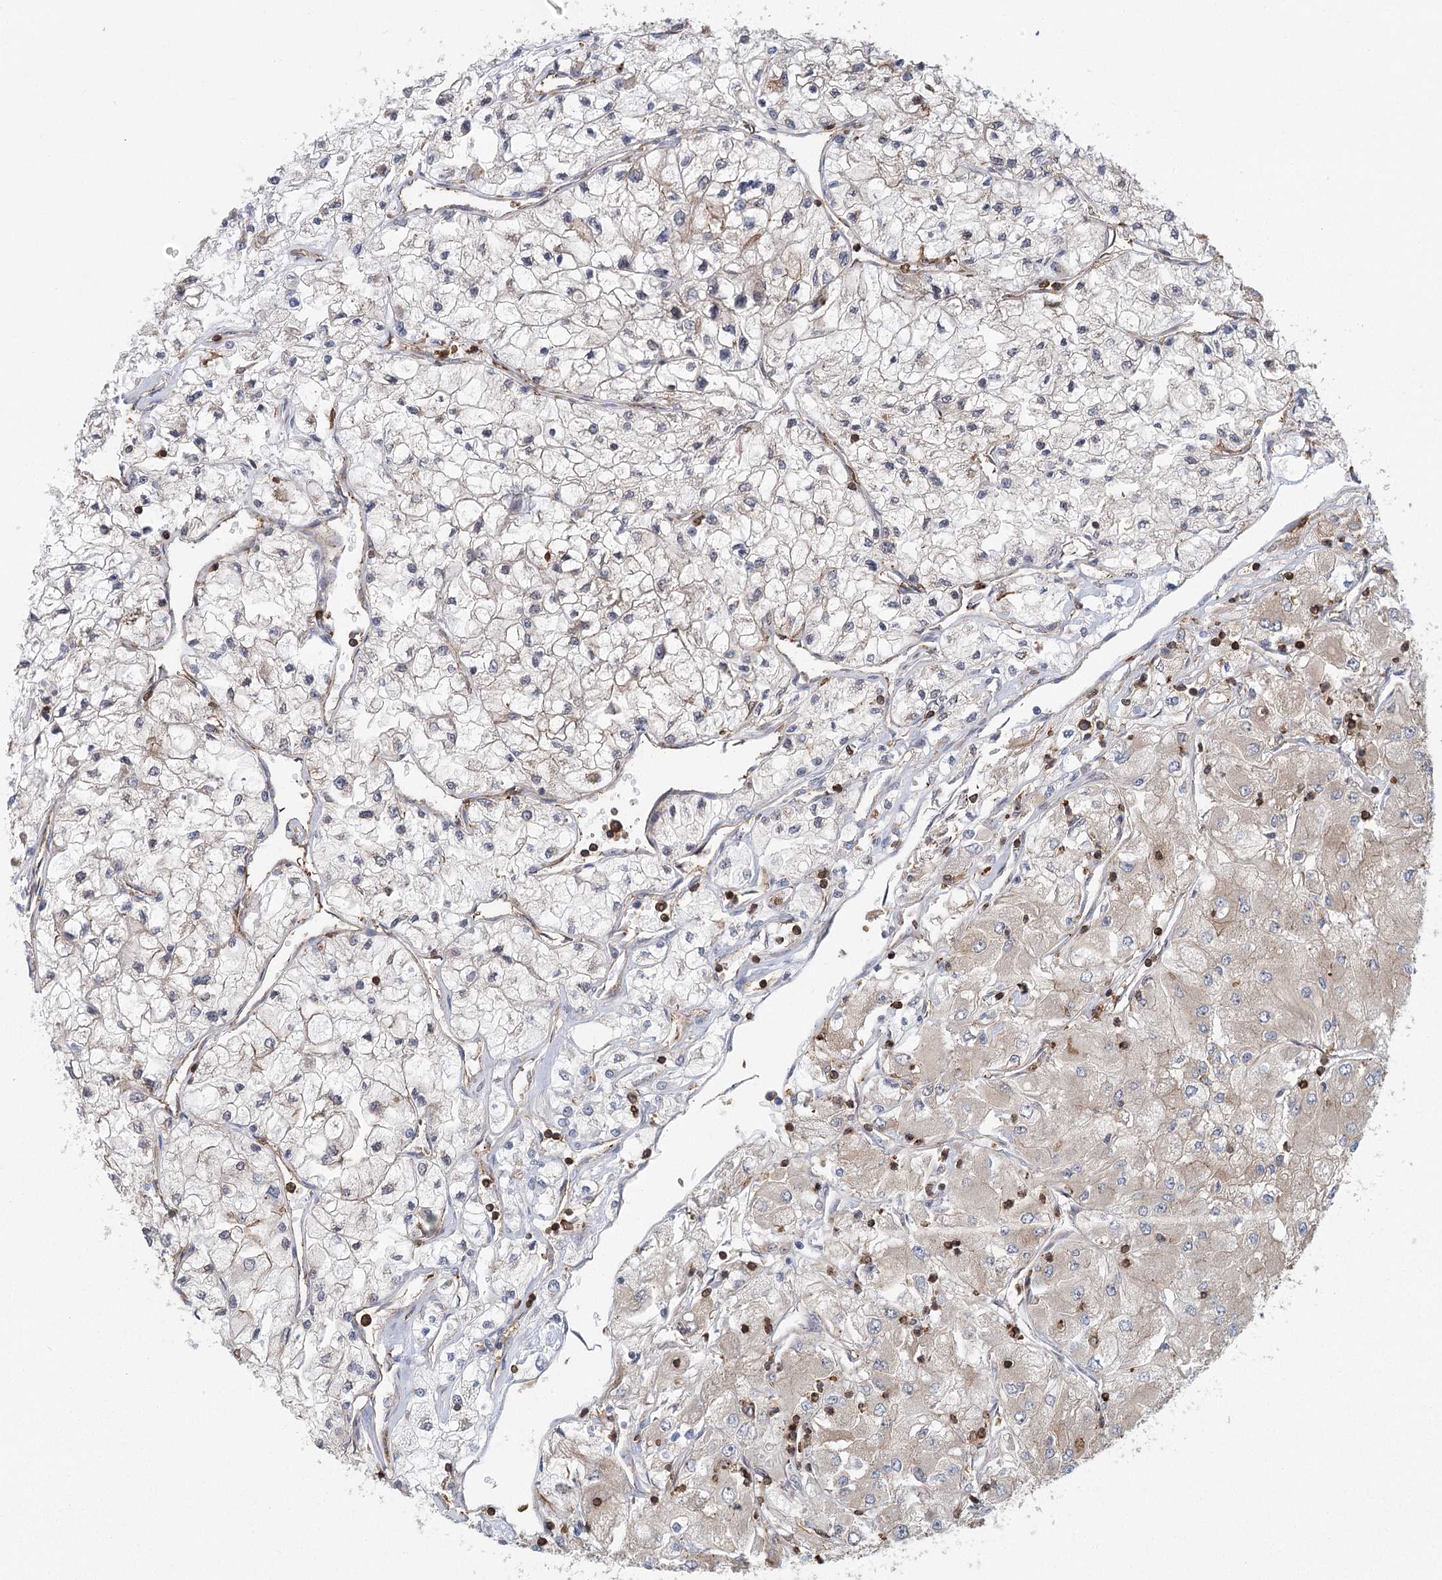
{"staining": {"intensity": "negative", "quantity": "none", "location": "none"}, "tissue": "renal cancer", "cell_type": "Tumor cells", "image_type": "cancer", "snomed": [{"axis": "morphology", "description": "Adenocarcinoma, NOS"}, {"axis": "topography", "description": "Kidney"}], "caption": "An IHC photomicrograph of renal cancer (adenocarcinoma) is shown. There is no staining in tumor cells of renal cancer (adenocarcinoma).", "gene": "PLEKHA7", "patient": {"sex": "male", "age": 80}}